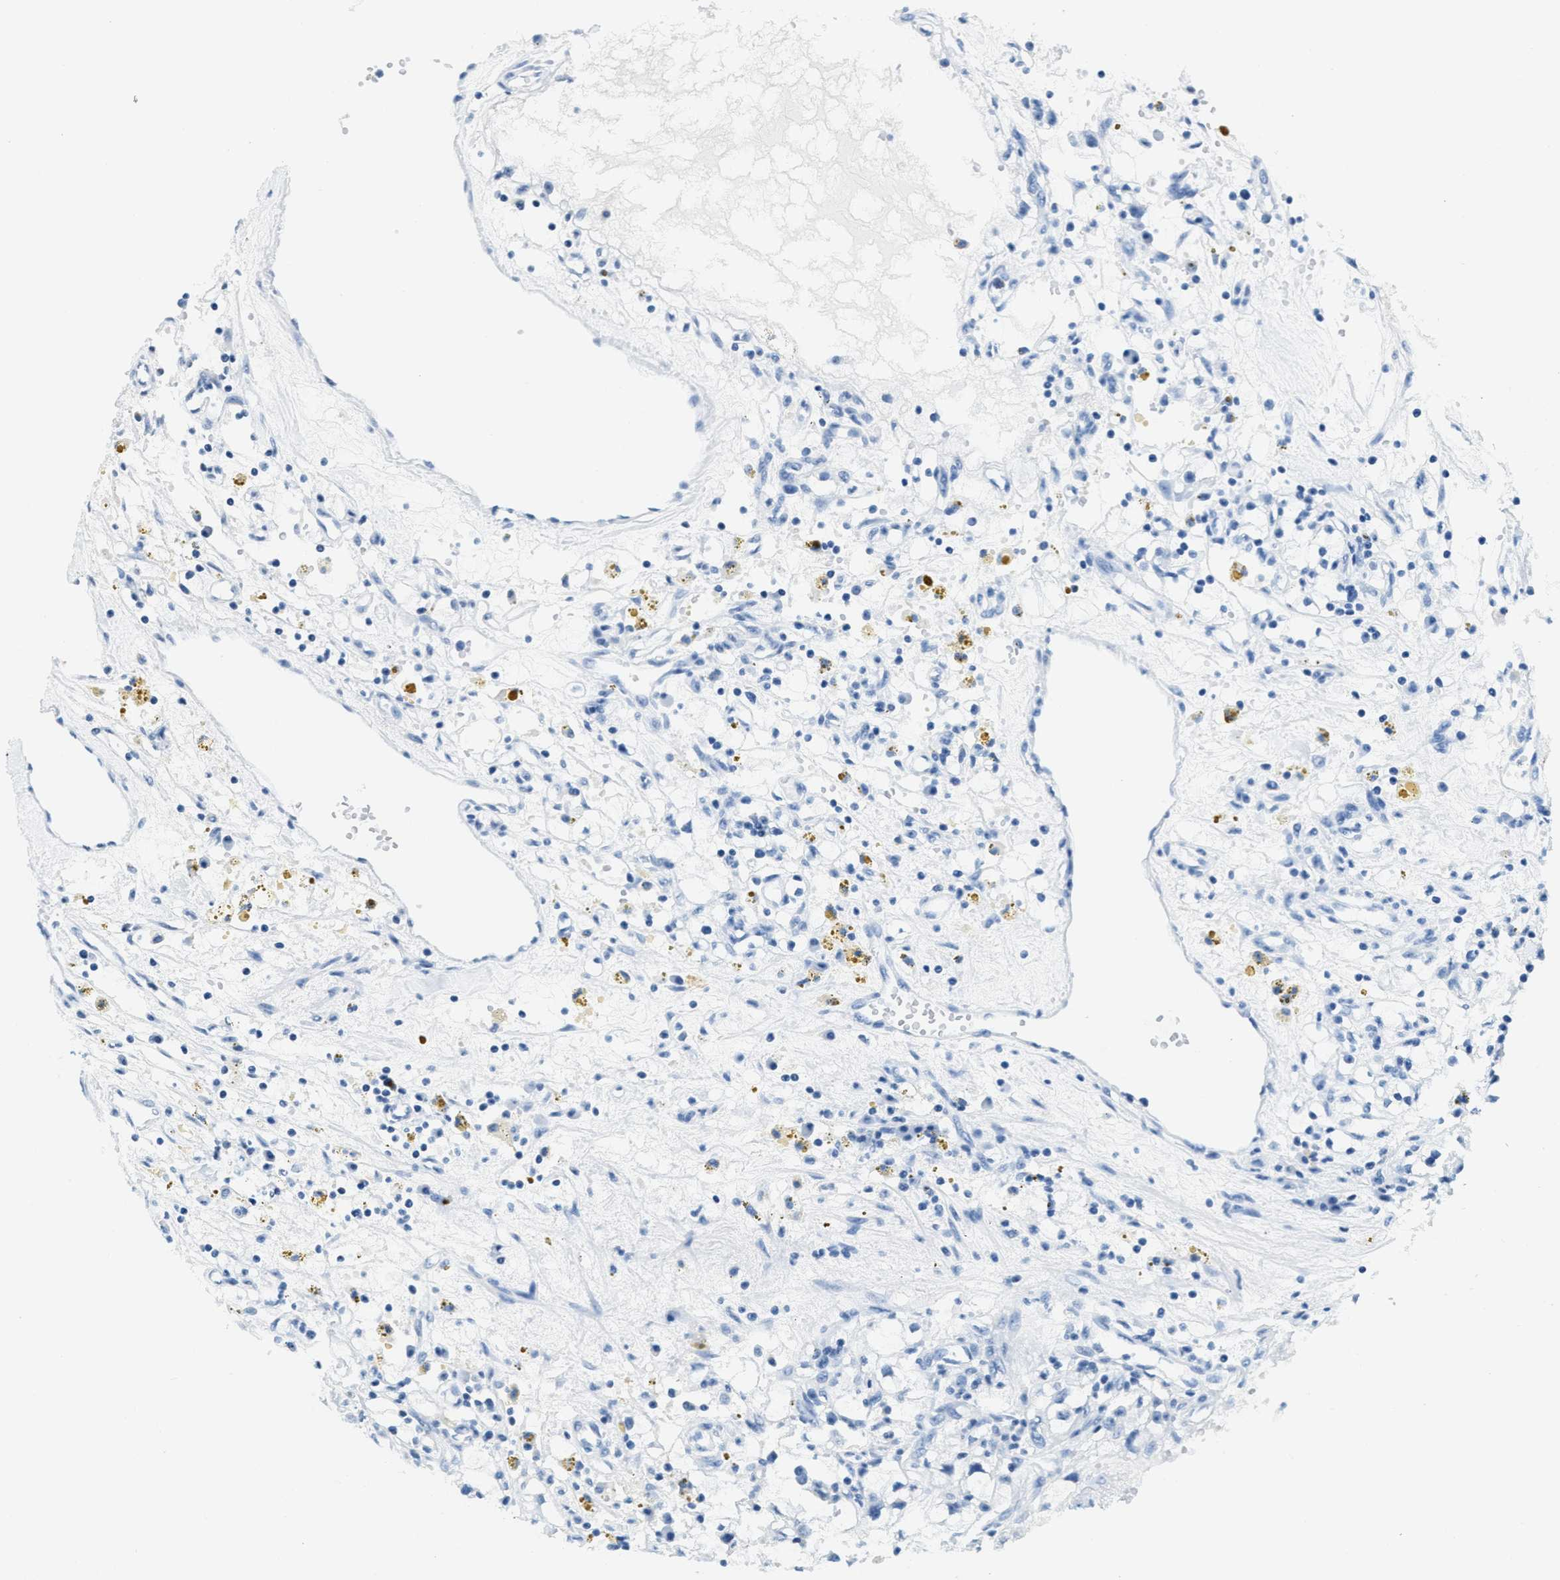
{"staining": {"intensity": "negative", "quantity": "none", "location": "none"}, "tissue": "renal cancer", "cell_type": "Tumor cells", "image_type": "cancer", "snomed": [{"axis": "morphology", "description": "Adenocarcinoma, NOS"}, {"axis": "topography", "description": "Kidney"}], "caption": "Tumor cells show no significant protein positivity in renal cancer (adenocarcinoma).", "gene": "CA4", "patient": {"sex": "male", "age": 56}}